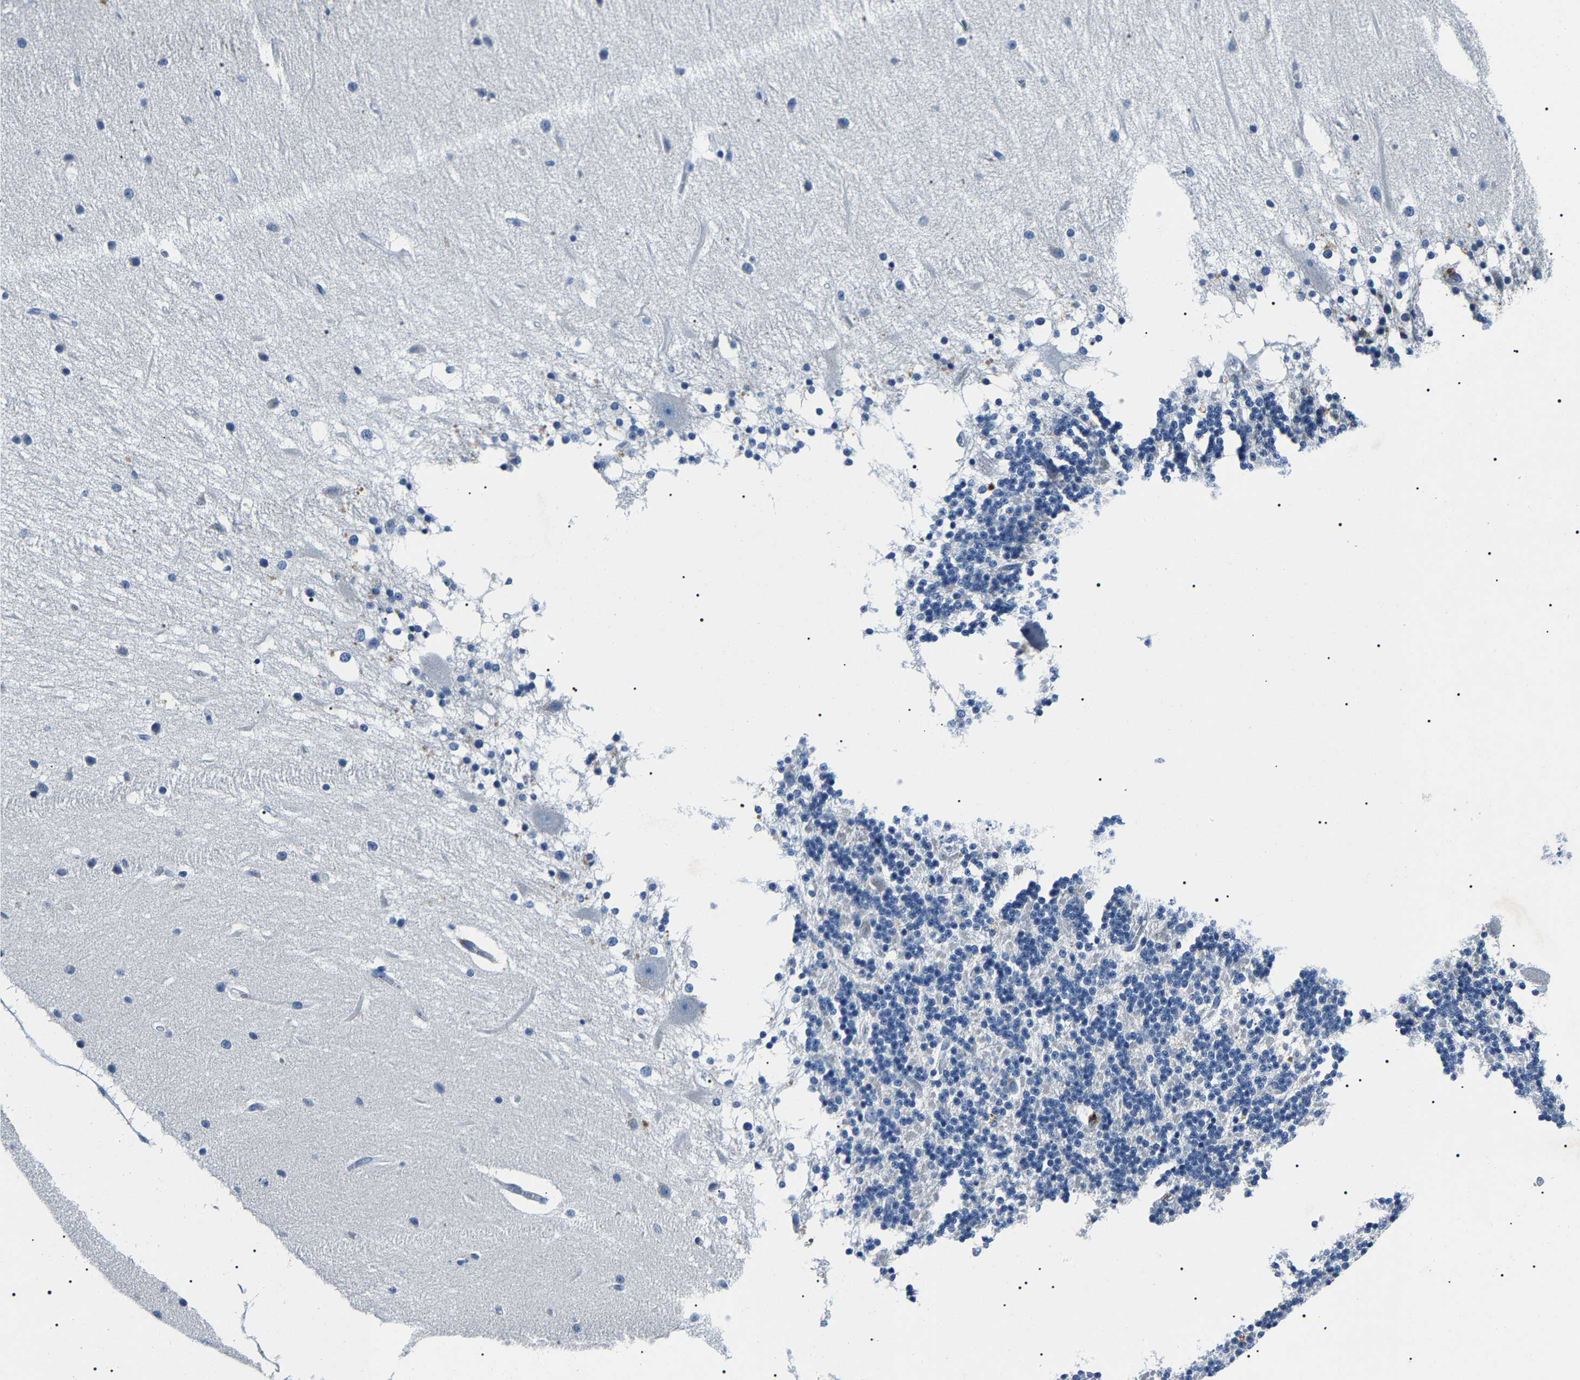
{"staining": {"intensity": "negative", "quantity": "none", "location": "none"}, "tissue": "cerebellum", "cell_type": "Cells in granular layer", "image_type": "normal", "snomed": [{"axis": "morphology", "description": "Normal tissue, NOS"}, {"axis": "topography", "description": "Cerebellum"}], "caption": "Cerebellum was stained to show a protein in brown. There is no significant expression in cells in granular layer. Brightfield microscopy of immunohistochemistry stained with DAB (brown) and hematoxylin (blue), captured at high magnification.", "gene": "KLK15", "patient": {"sex": "female", "age": 54}}